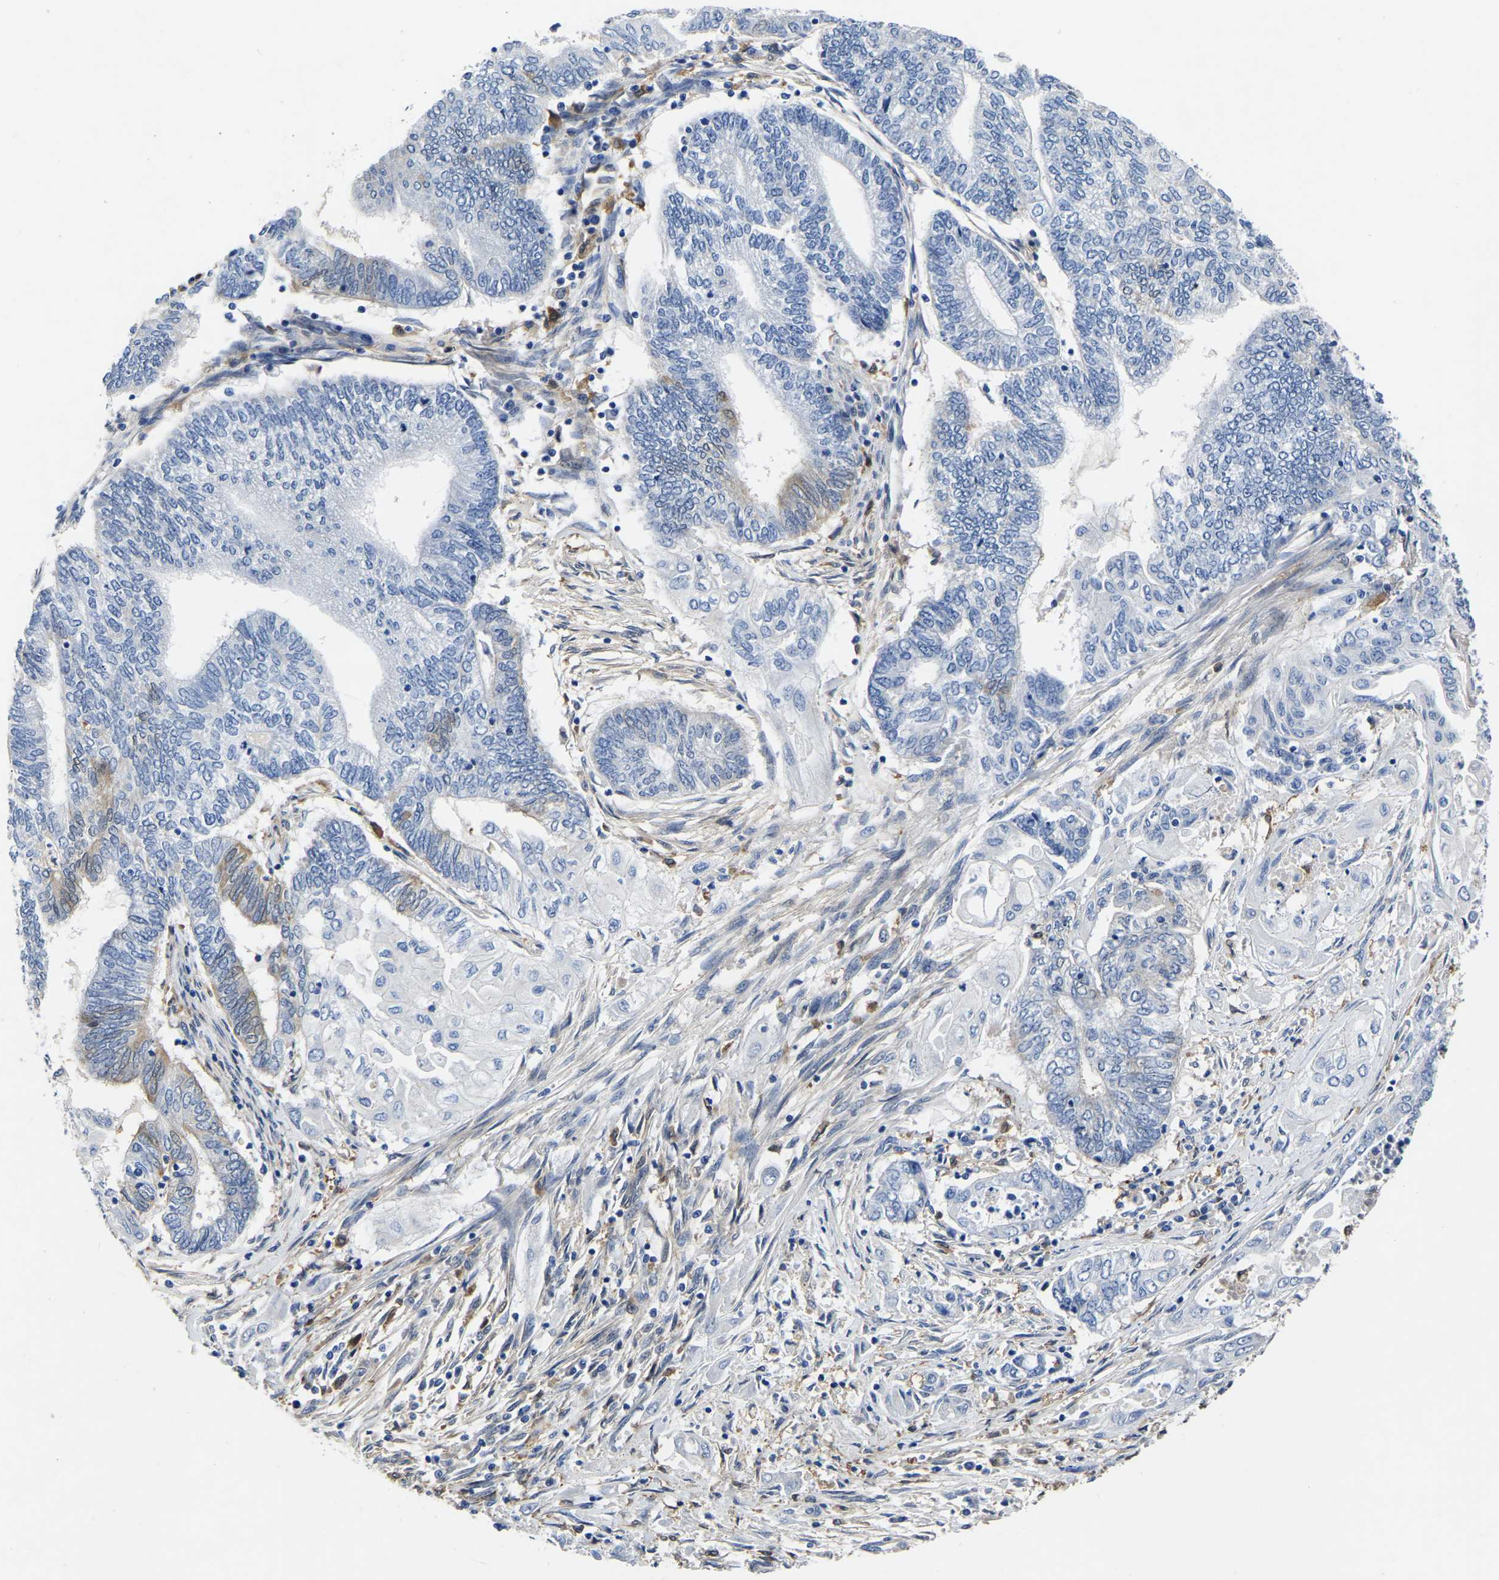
{"staining": {"intensity": "negative", "quantity": "none", "location": "none"}, "tissue": "endometrial cancer", "cell_type": "Tumor cells", "image_type": "cancer", "snomed": [{"axis": "morphology", "description": "Adenocarcinoma, NOS"}, {"axis": "topography", "description": "Uterus"}, {"axis": "topography", "description": "Endometrium"}], "caption": "Immunohistochemistry micrograph of neoplastic tissue: adenocarcinoma (endometrial) stained with DAB (3,3'-diaminobenzidine) displays no significant protein expression in tumor cells.", "gene": "ATG2B", "patient": {"sex": "female", "age": 70}}